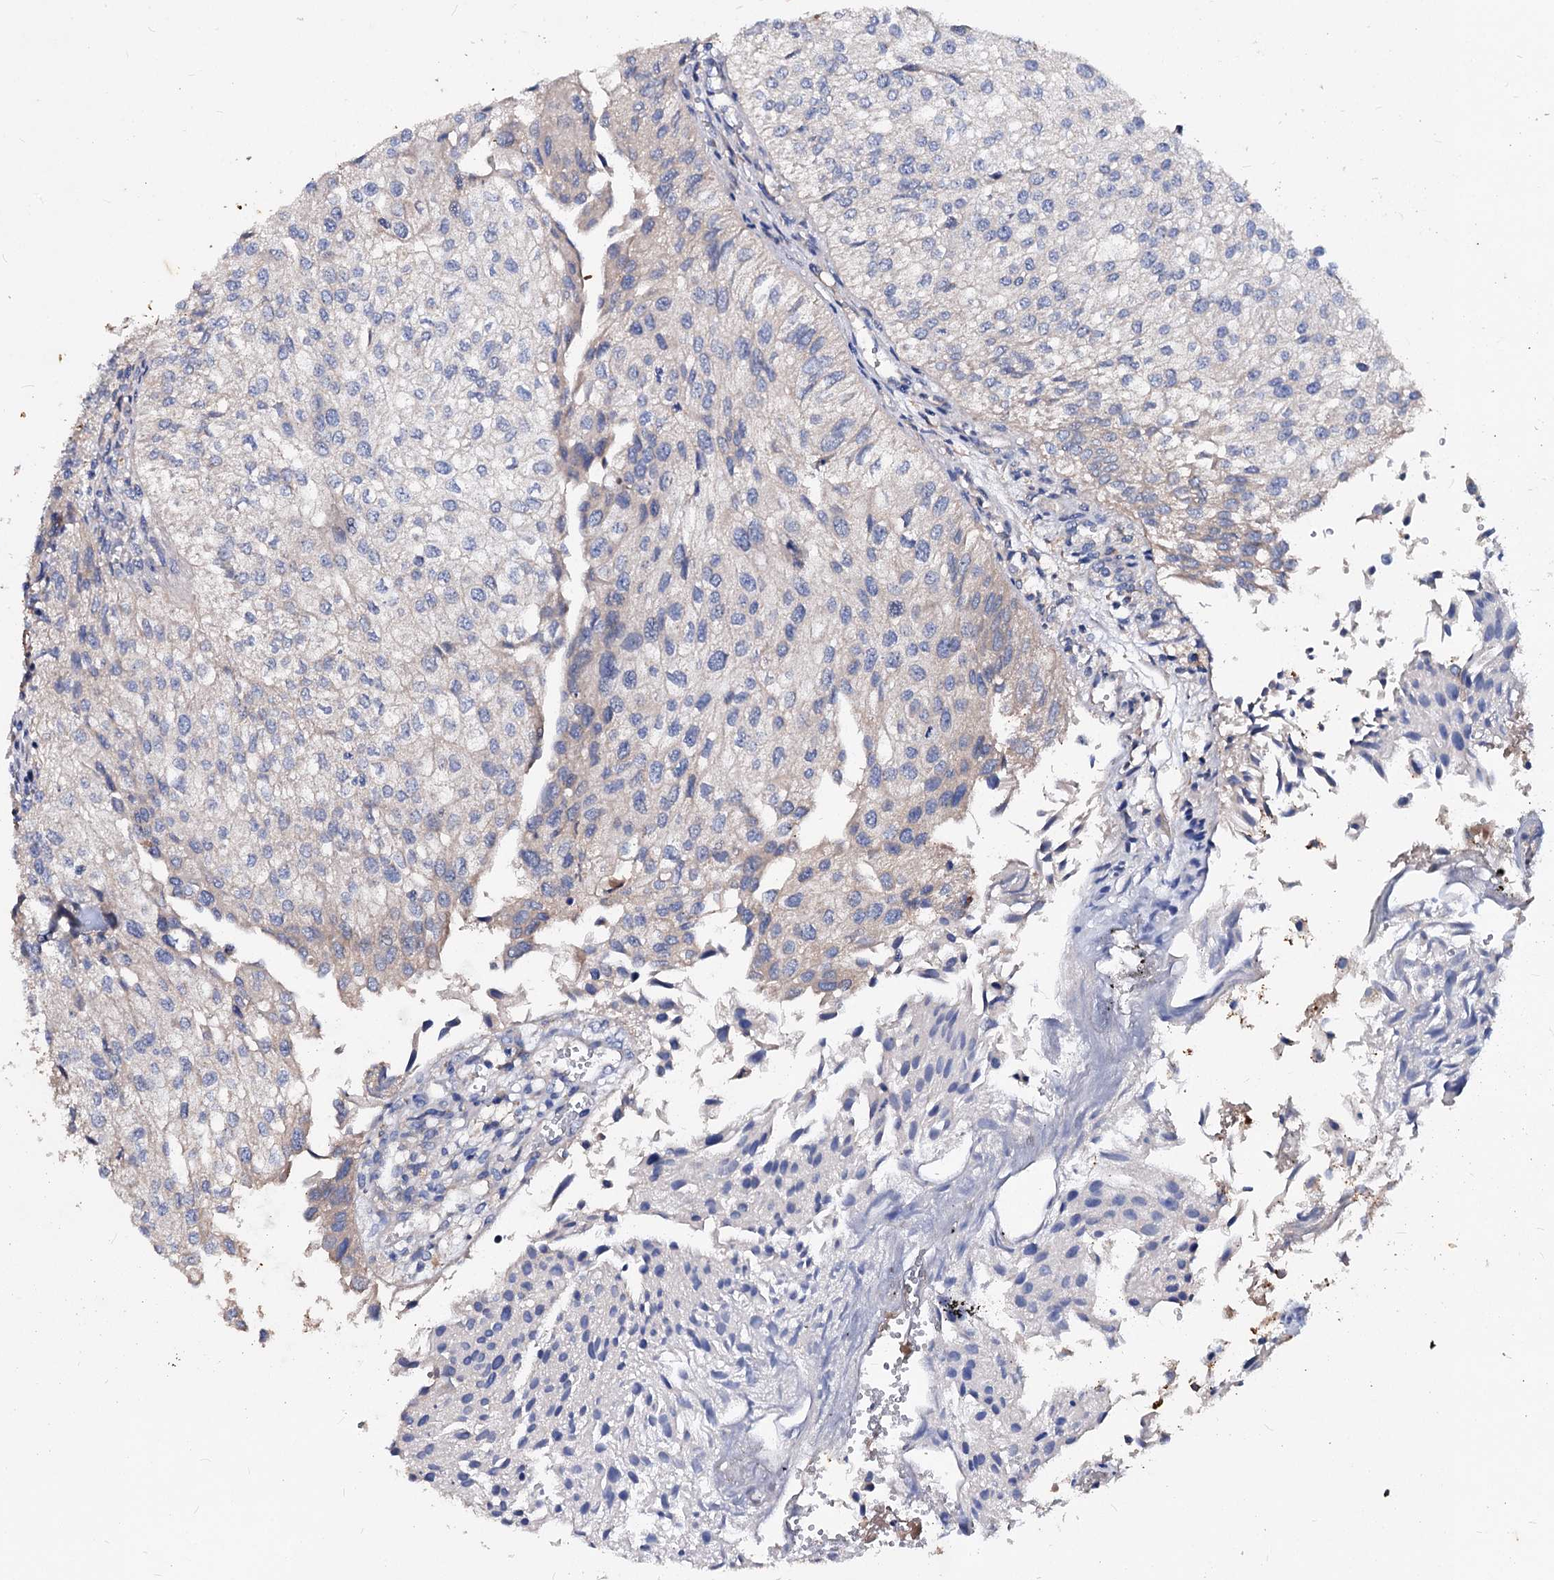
{"staining": {"intensity": "weak", "quantity": "<25%", "location": "cytoplasmic/membranous"}, "tissue": "urothelial cancer", "cell_type": "Tumor cells", "image_type": "cancer", "snomed": [{"axis": "morphology", "description": "Urothelial carcinoma, Low grade"}, {"axis": "topography", "description": "Urinary bladder"}], "caption": "This is a micrograph of immunohistochemistry staining of urothelial cancer, which shows no staining in tumor cells.", "gene": "ACY3", "patient": {"sex": "female", "age": 89}}